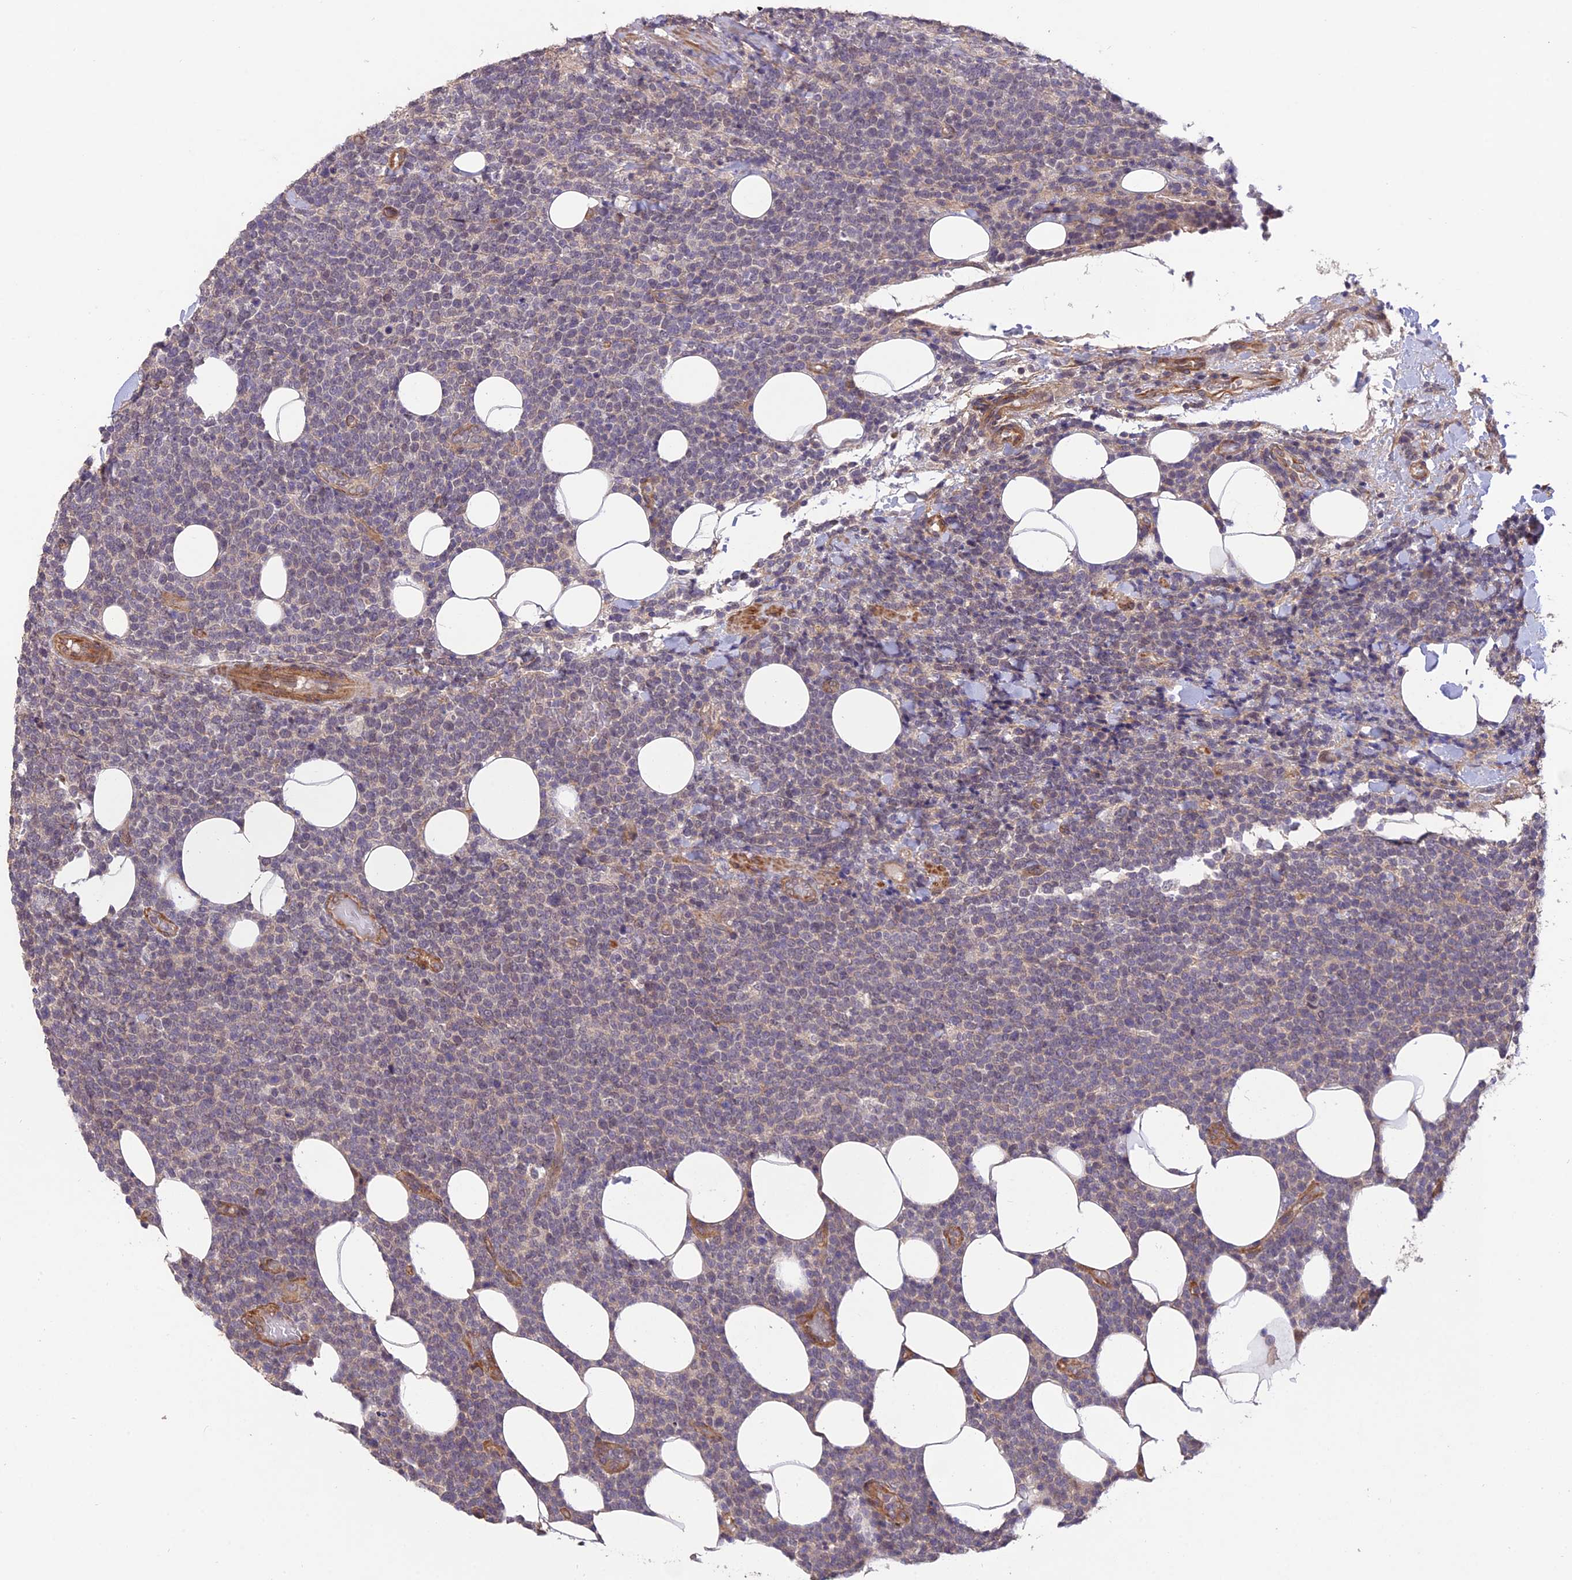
{"staining": {"intensity": "negative", "quantity": "none", "location": "none"}, "tissue": "lymphoma", "cell_type": "Tumor cells", "image_type": "cancer", "snomed": [{"axis": "morphology", "description": "Malignant lymphoma, non-Hodgkin's type, High grade"}, {"axis": "topography", "description": "Lymph node"}], "caption": "This is an immunohistochemistry photomicrograph of human high-grade malignant lymphoma, non-Hodgkin's type. There is no staining in tumor cells.", "gene": "PAGR1", "patient": {"sex": "male", "age": 61}}